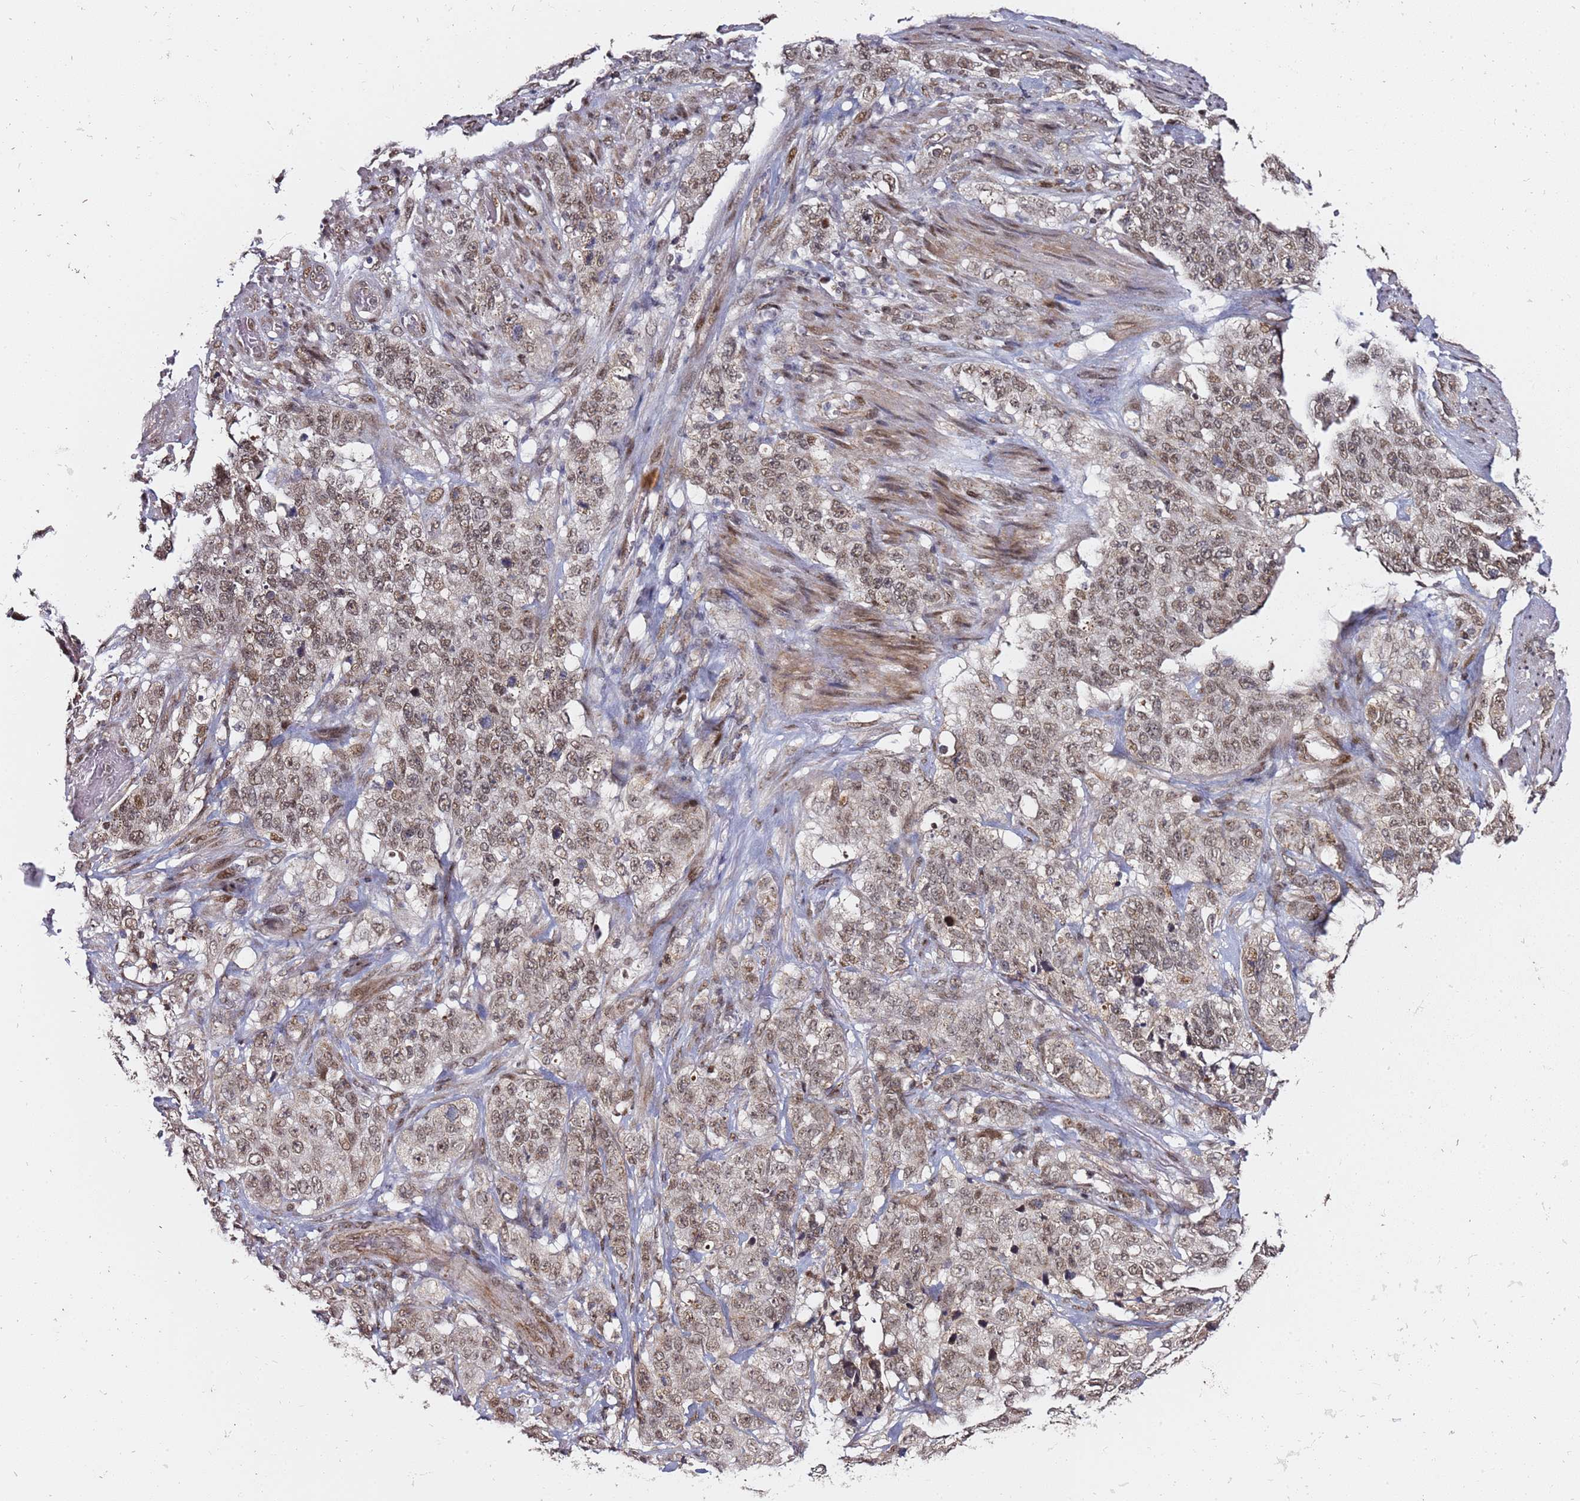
{"staining": {"intensity": "moderate", "quantity": ">75%", "location": "nuclear"}, "tissue": "stomach cancer", "cell_type": "Tumor cells", "image_type": "cancer", "snomed": [{"axis": "morphology", "description": "Adenocarcinoma, NOS"}, {"axis": "topography", "description": "Stomach"}], "caption": "Human adenocarcinoma (stomach) stained with a protein marker shows moderate staining in tumor cells.", "gene": "TP53AIP1", "patient": {"sex": "male", "age": 48}}